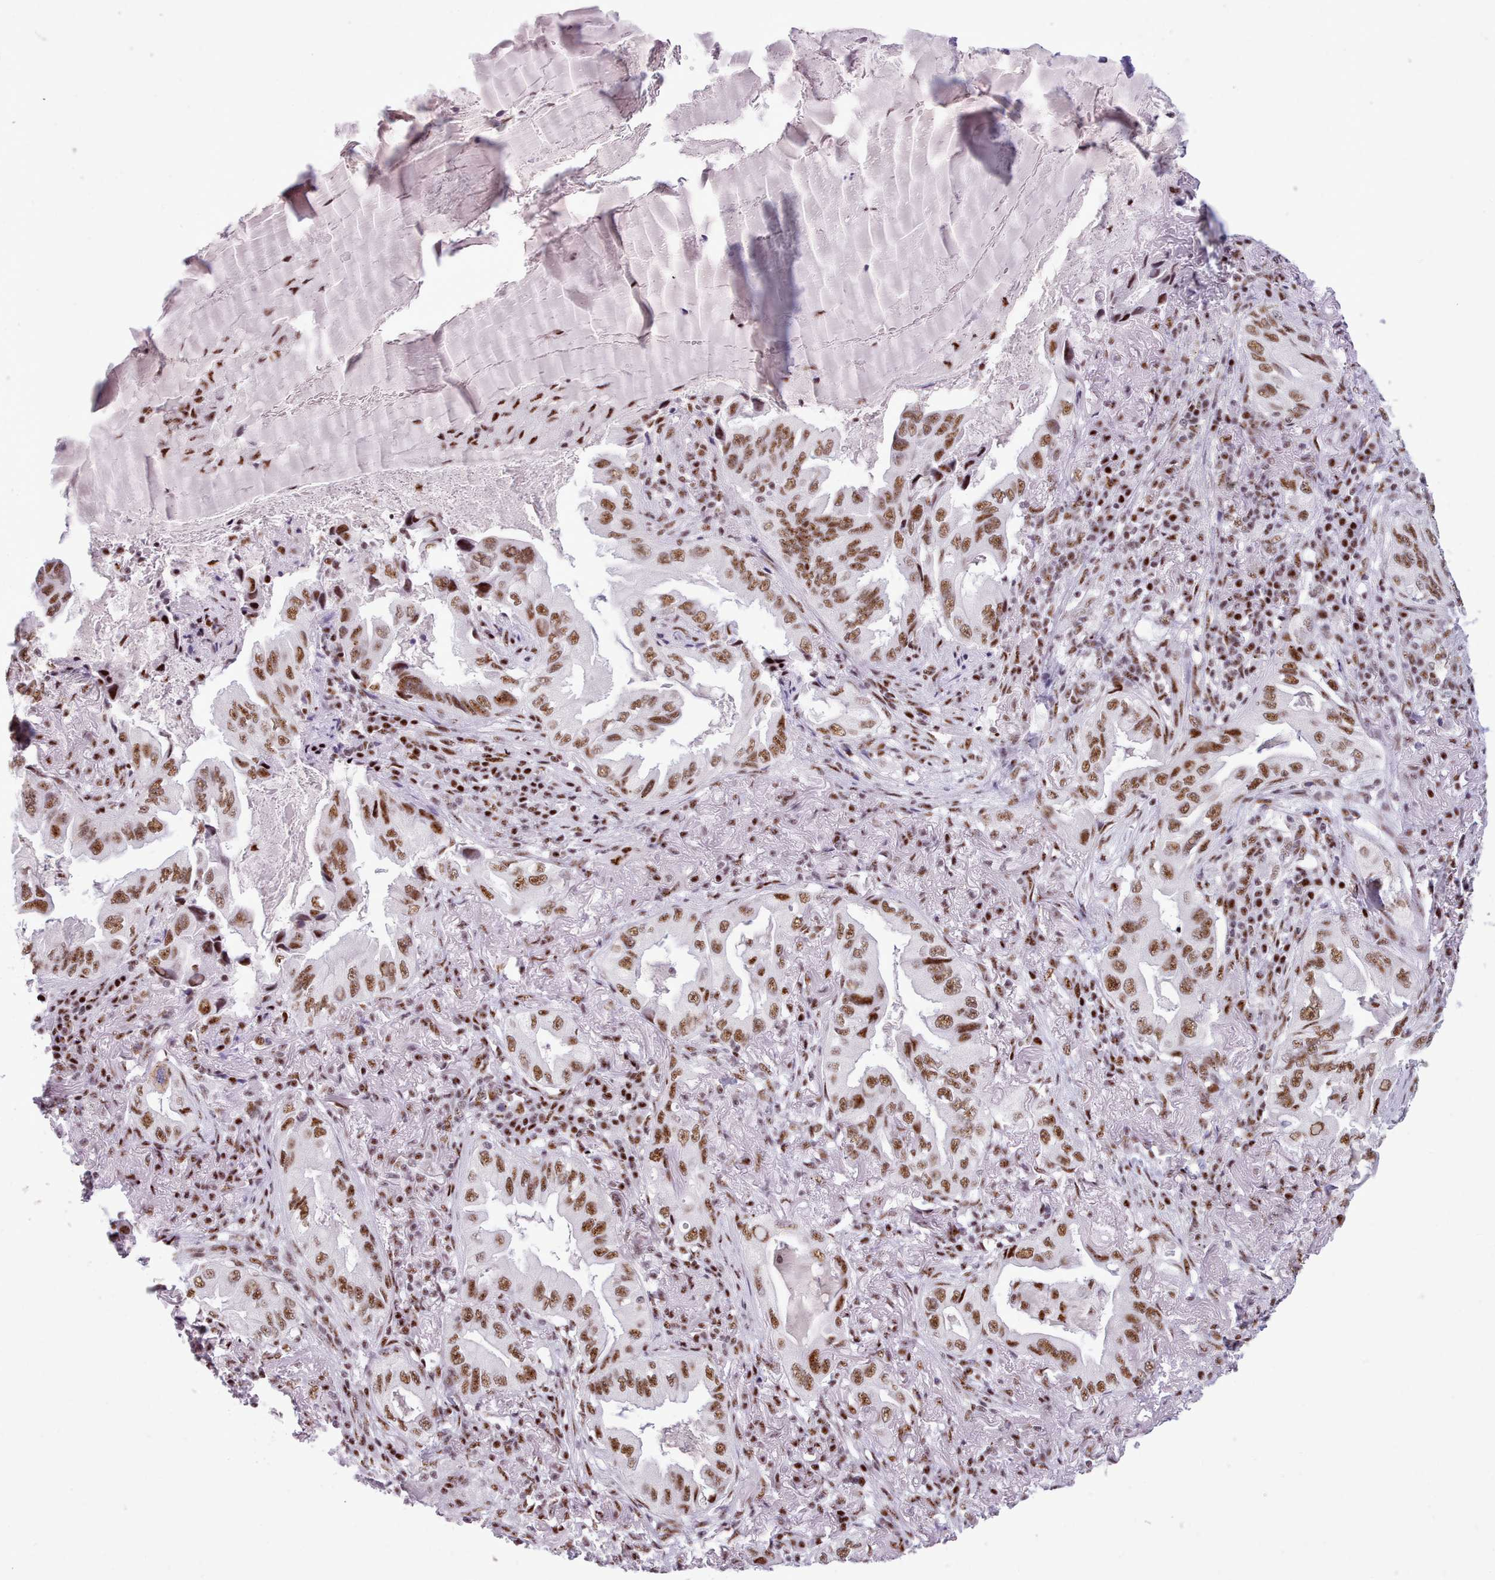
{"staining": {"intensity": "moderate", "quantity": ">75%", "location": "nuclear"}, "tissue": "lung cancer", "cell_type": "Tumor cells", "image_type": "cancer", "snomed": [{"axis": "morphology", "description": "Adenocarcinoma, NOS"}, {"axis": "topography", "description": "Lung"}], "caption": "A micrograph showing moderate nuclear positivity in approximately >75% of tumor cells in adenocarcinoma (lung), as visualized by brown immunohistochemical staining.", "gene": "TMEM35B", "patient": {"sex": "female", "age": 69}}